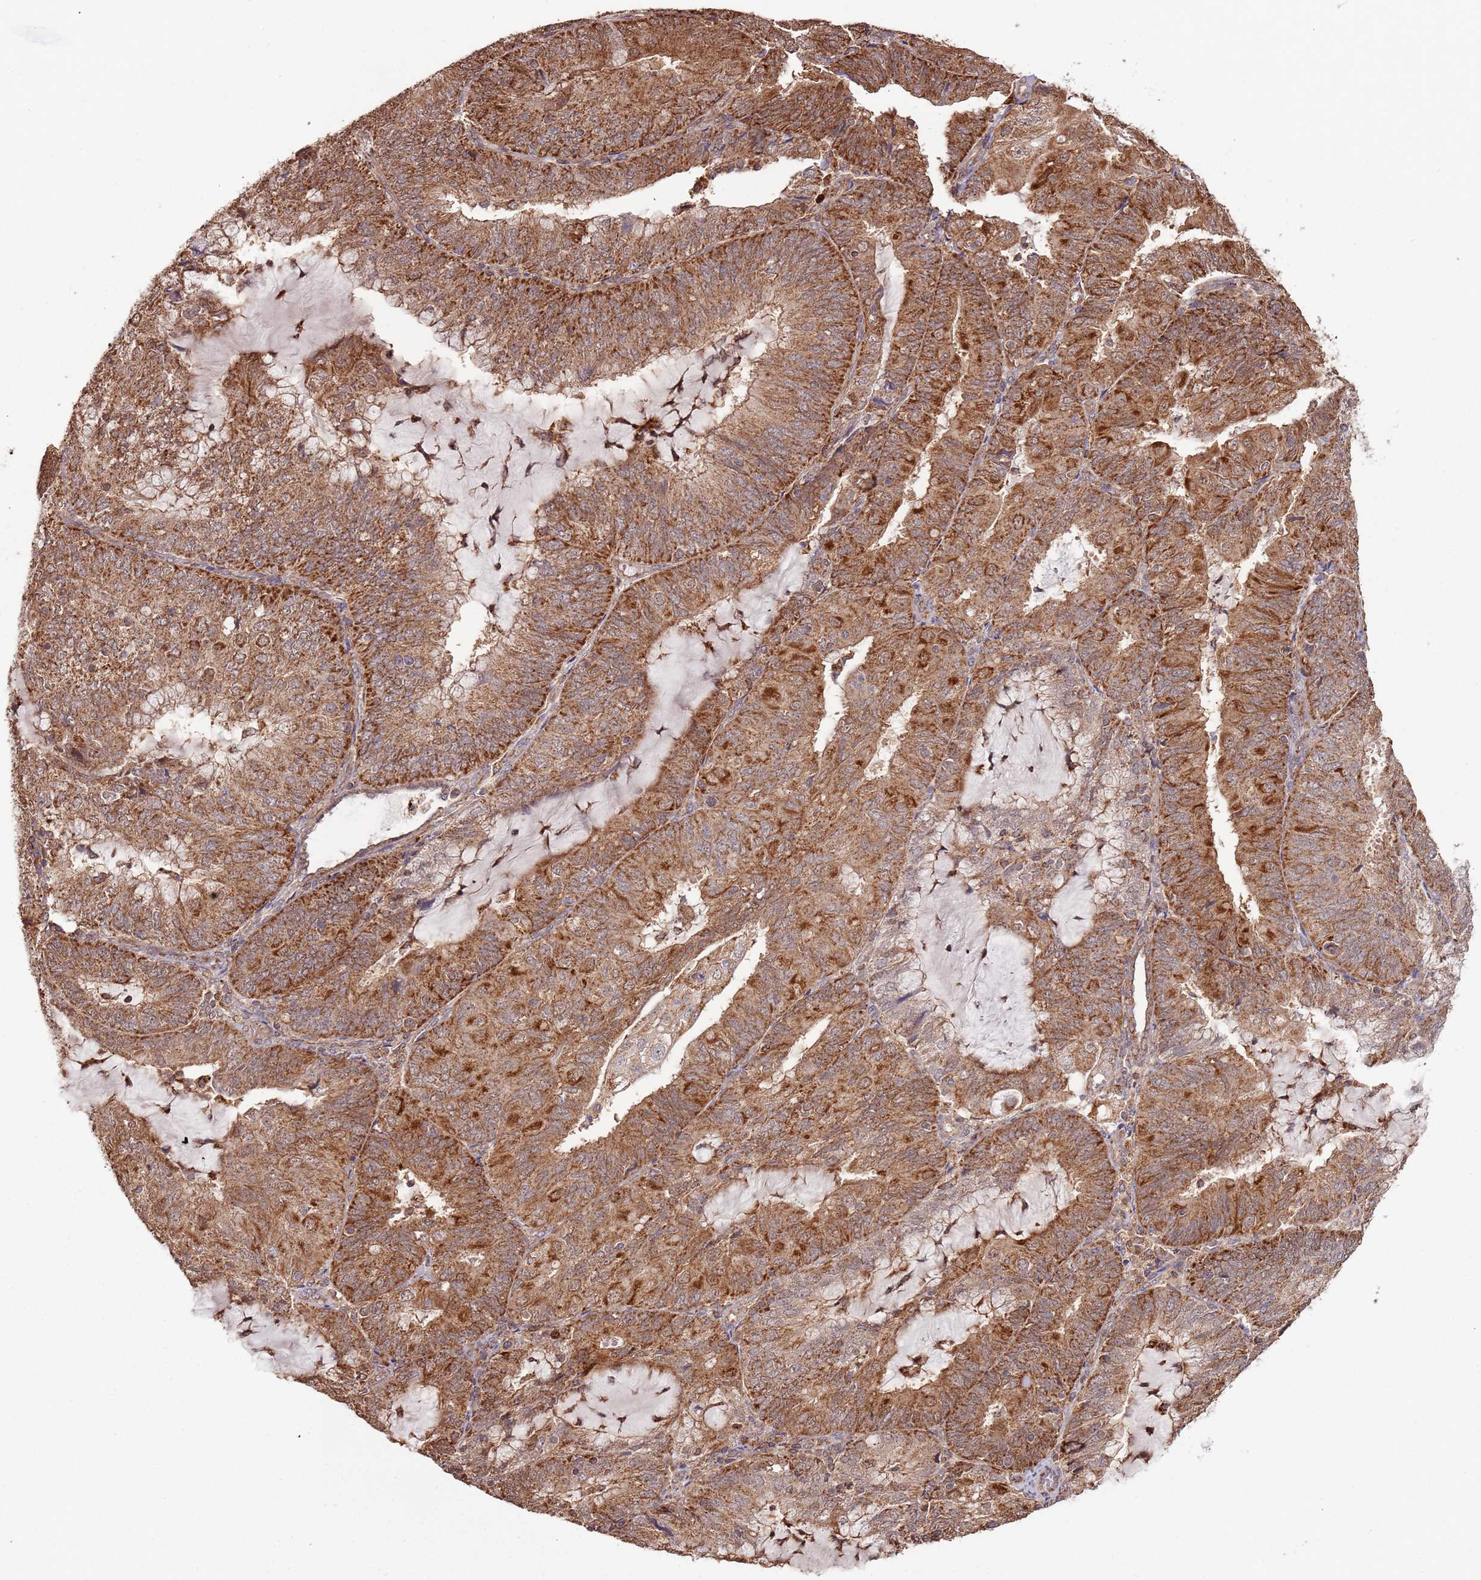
{"staining": {"intensity": "strong", "quantity": ">75%", "location": "cytoplasmic/membranous,nuclear"}, "tissue": "endometrial cancer", "cell_type": "Tumor cells", "image_type": "cancer", "snomed": [{"axis": "morphology", "description": "Adenocarcinoma, NOS"}, {"axis": "topography", "description": "Endometrium"}], "caption": "Immunohistochemistry image of neoplastic tissue: adenocarcinoma (endometrial) stained using immunohistochemistry demonstrates high levels of strong protein expression localized specifically in the cytoplasmic/membranous and nuclear of tumor cells, appearing as a cytoplasmic/membranous and nuclear brown color.", "gene": "IL17RD", "patient": {"sex": "female", "age": 81}}